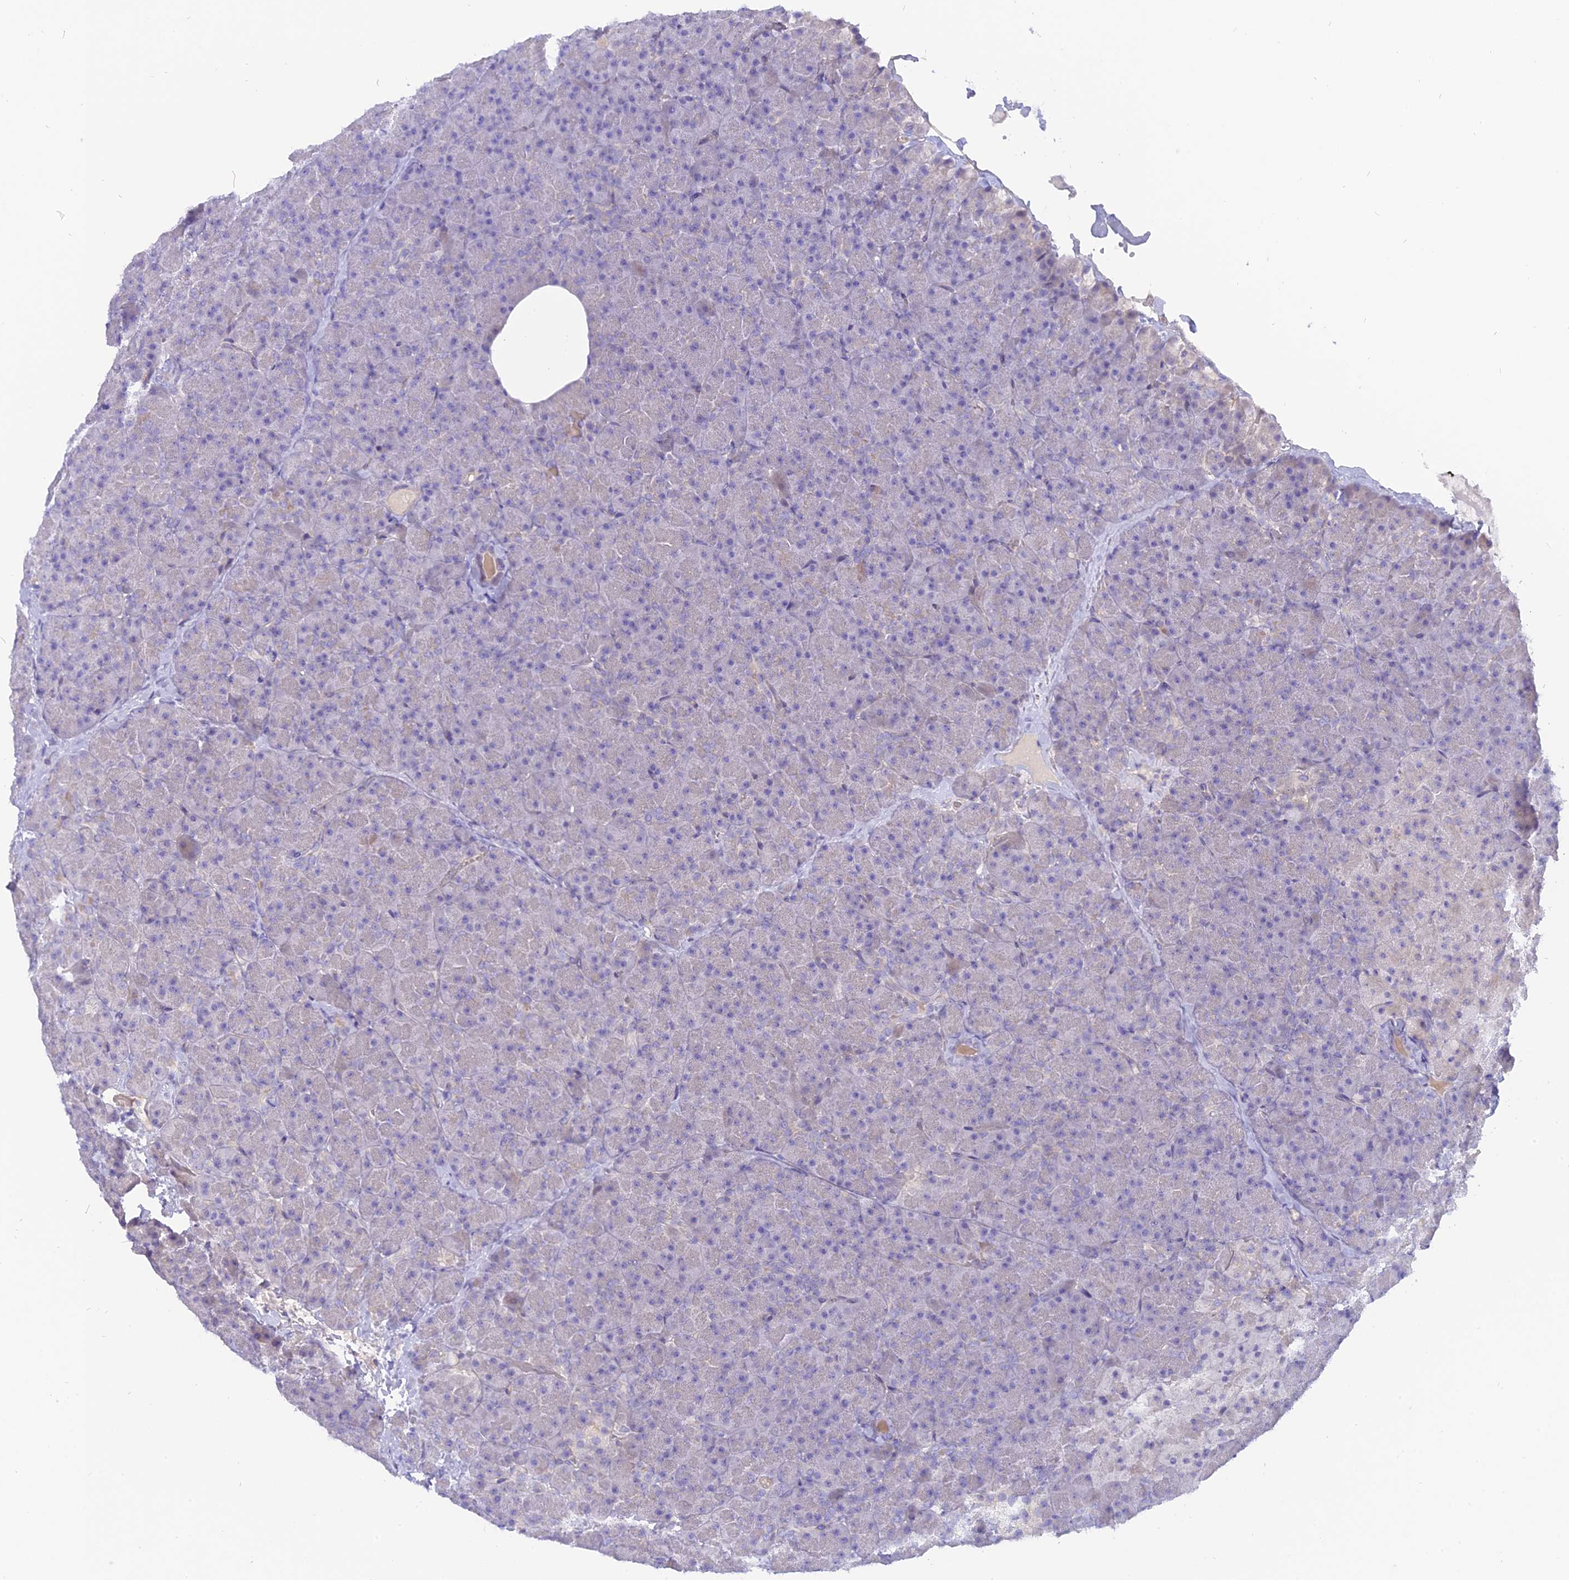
{"staining": {"intensity": "negative", "quantity": "none", "location": "none"}, "tissue": "pancreas", "cell_type": "Exocrine glandular cells", "image_type": "normal", "snomed": [{"axis": "morphology", "description": "Normal tissue, NOS"}, {"axis": "topography", "description": "Pancreas"}], "caption": "Immunohistochemical staining of unremarkable human pancreas reveals no significant positivity in exocrine glandular cells.", "gene": "MBD3L1", "patient": {"sex": "male", "age": 36}}